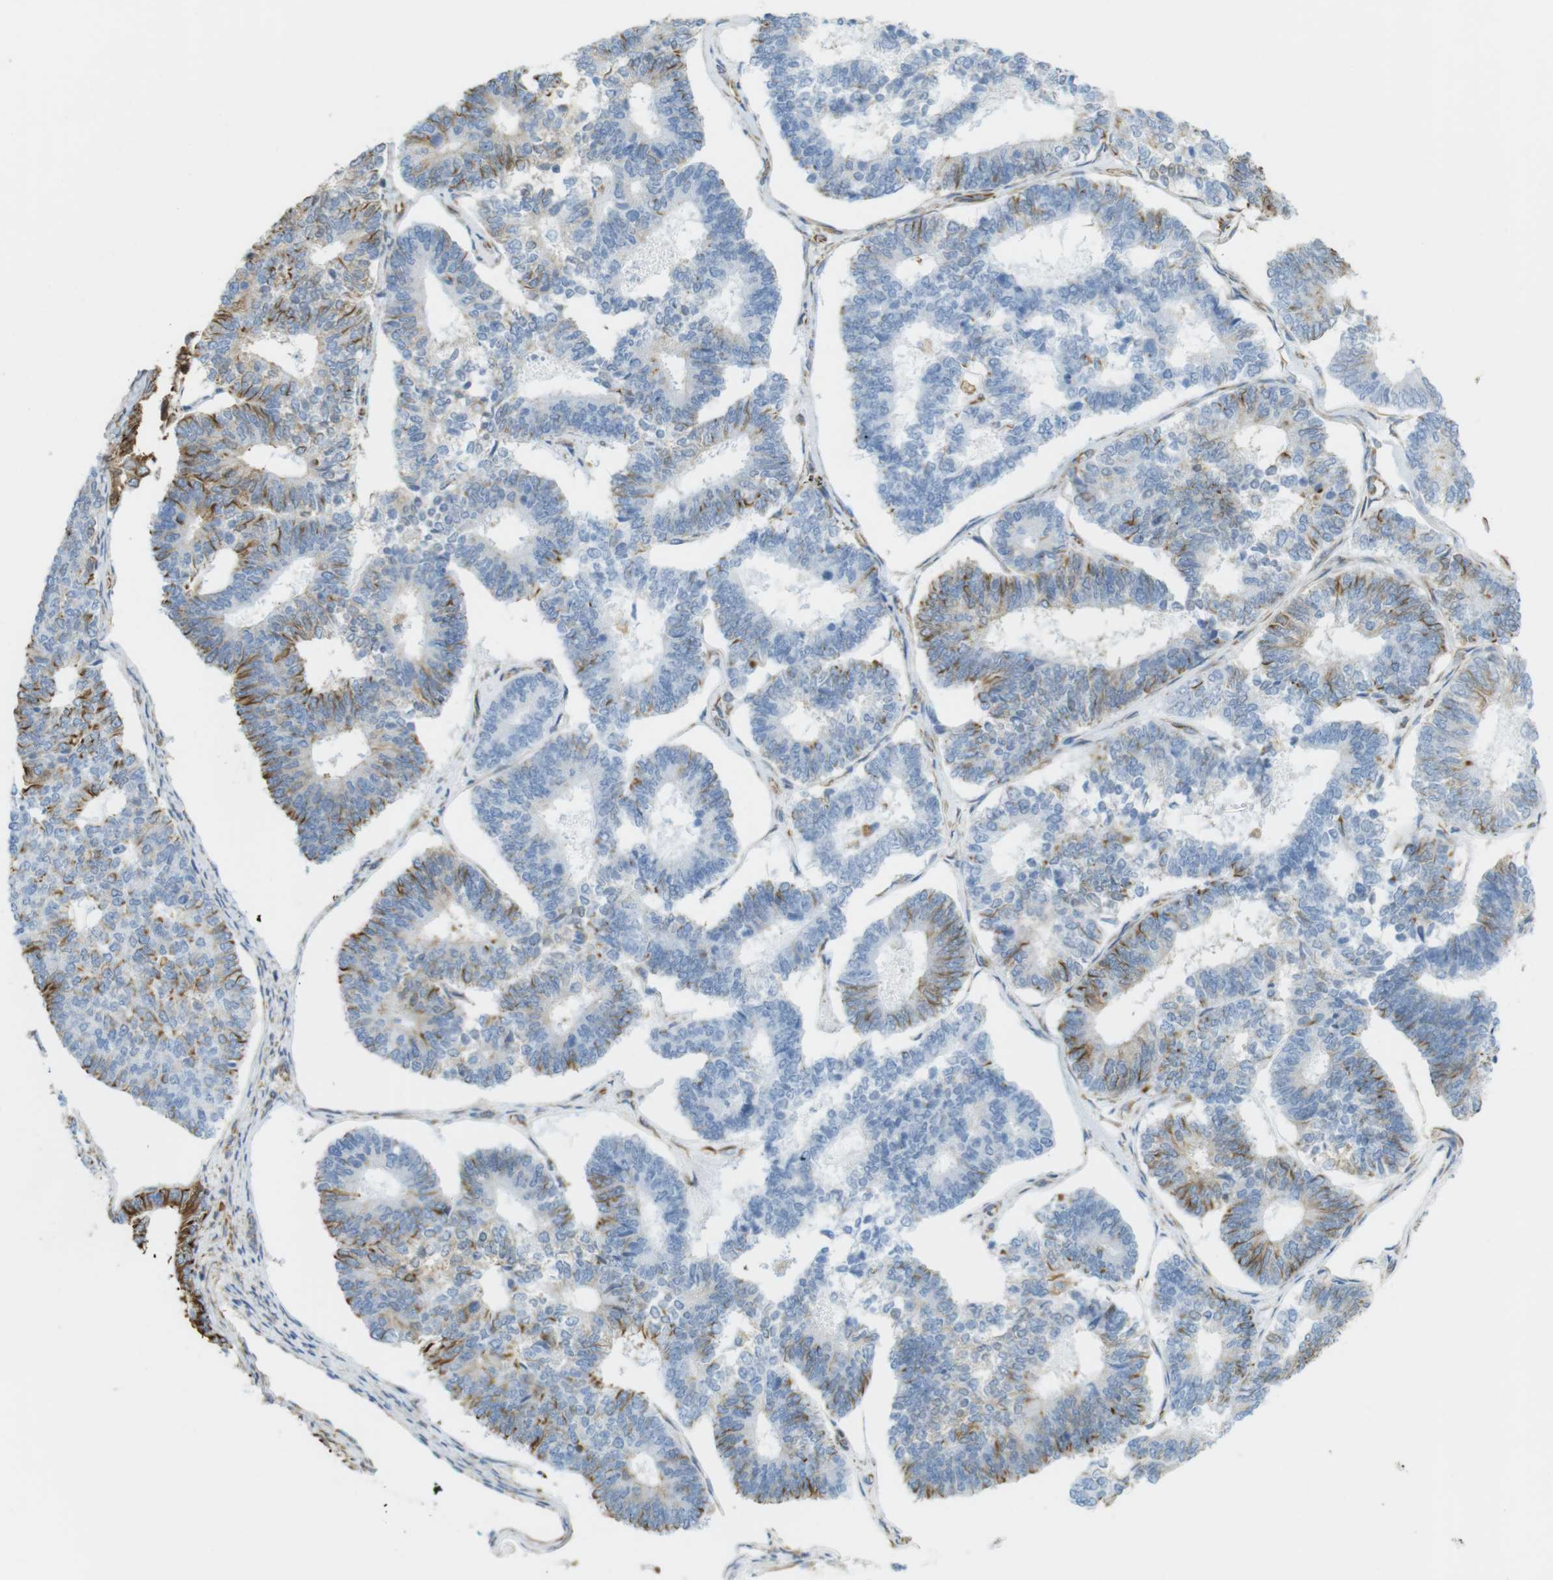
{"staining": {"intensity": "moderate", "quantity": "<25%", "location": "cytoplasmic/membranous"}, "tissue": "endometrial cancer", "cell_type": "Tumor cells", "image_type": "cancer", "snomed": [{"axis": "morphology", "description": "Adenocarcinoma, NOS"}, {"axis": "topography", "description": "Endometrium"}], "caption": "About <25% of tumor cells in endometrial cancer (adenocarcinoma) show moderate cytoplasmic/membranous protein staining as visualized by brown immunohistochemical staining.", "gene": "MS4A10", "patient": {"sex": "female", "age": 70}}